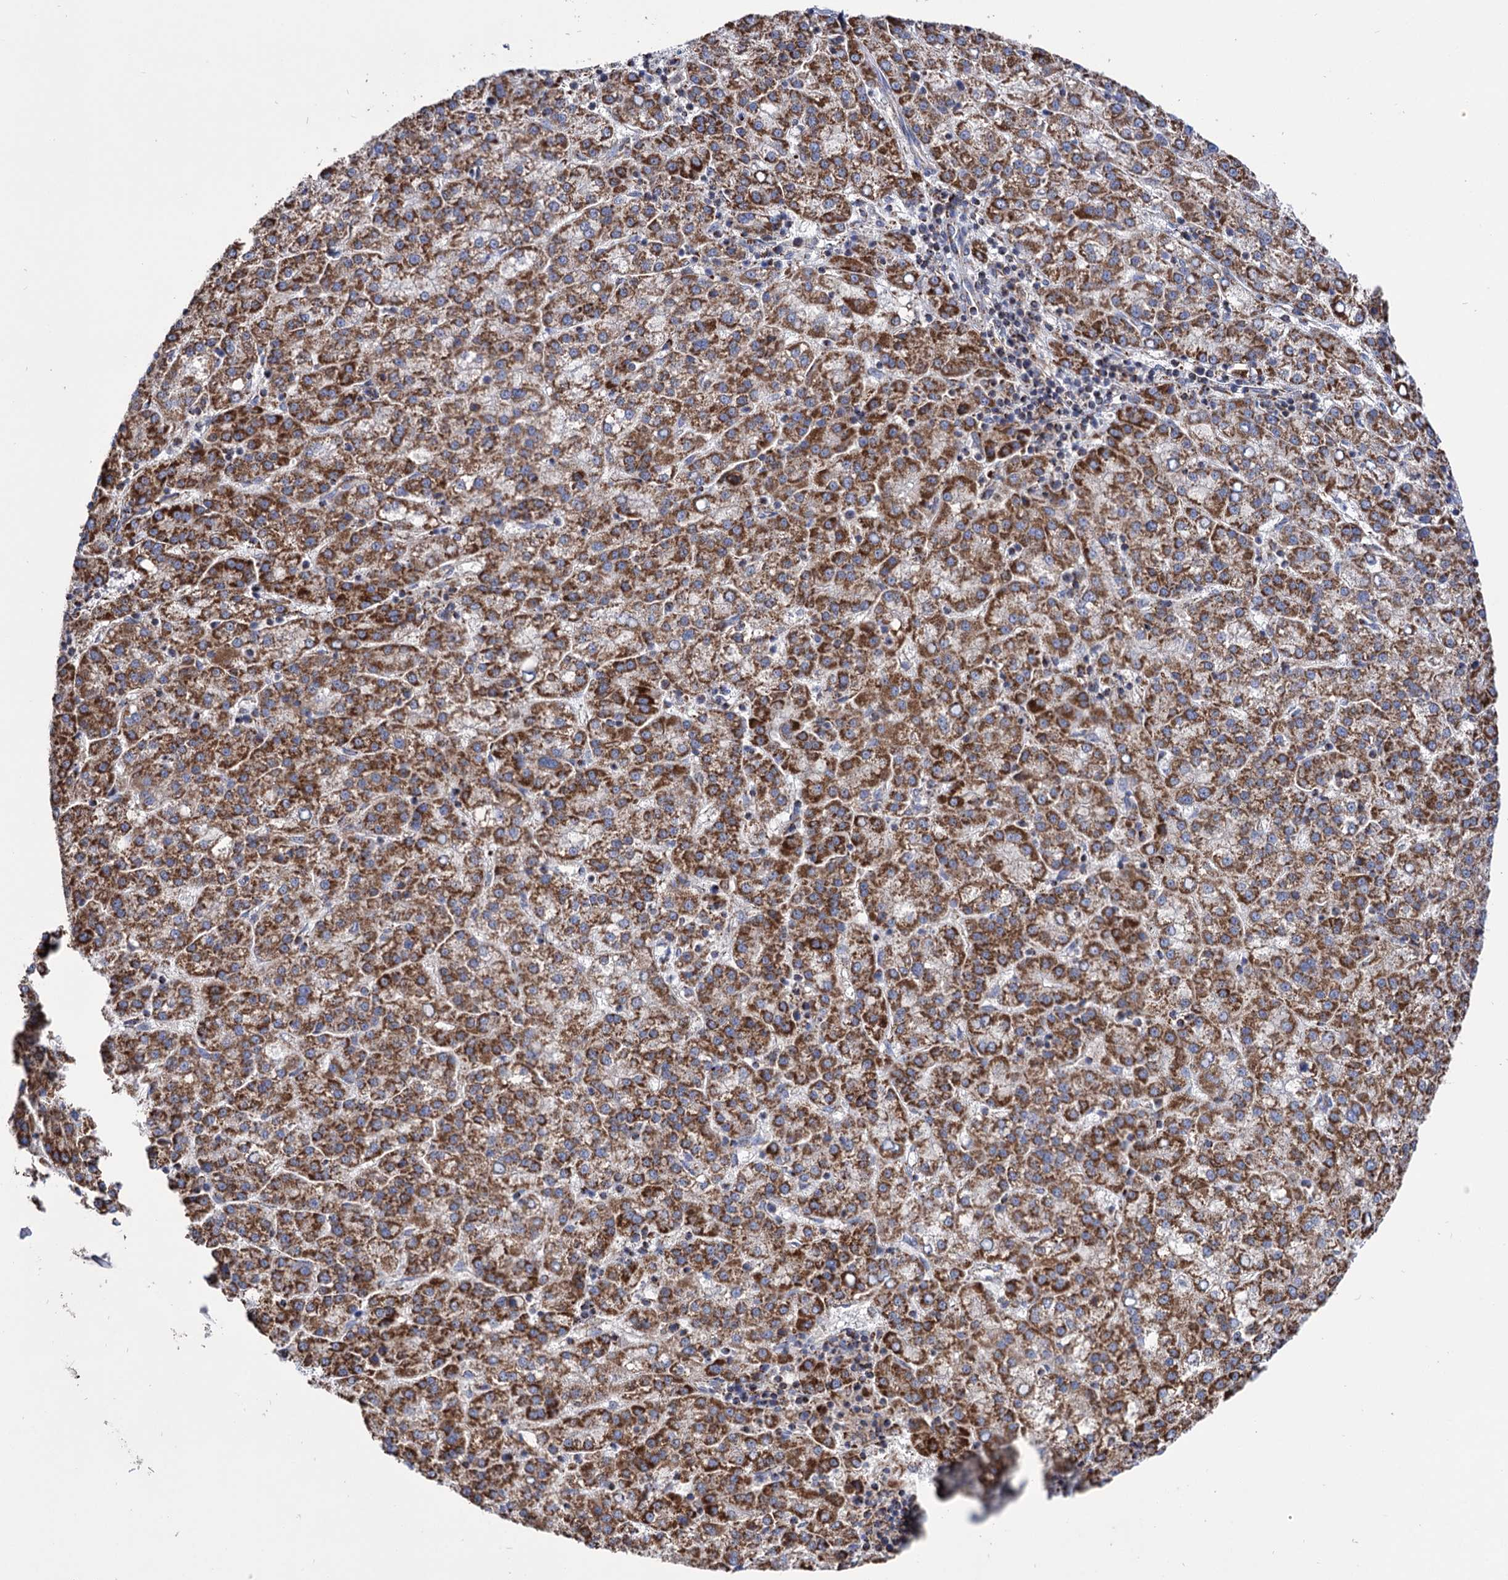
{"staining": {"intensity": "strong", "quantity": ">75%", "location": "cytoplasmic/membranous"}, "tissue": "liver cancer", "cell_type": "Tumor cells", "image_type": "cancer", "snomed": [{"axis": "morphology", "description": "Carcinoma, Hepatocellular, NOS"}, {"axis": "topography", "description": "Liver"}], "caption": "A brown stain labels strong cytoplasmic/membranous expression of a protein in liver cancer tumor cells.", "gene": "ABHD10", "patient": {"sex": "female", "age": 58}}